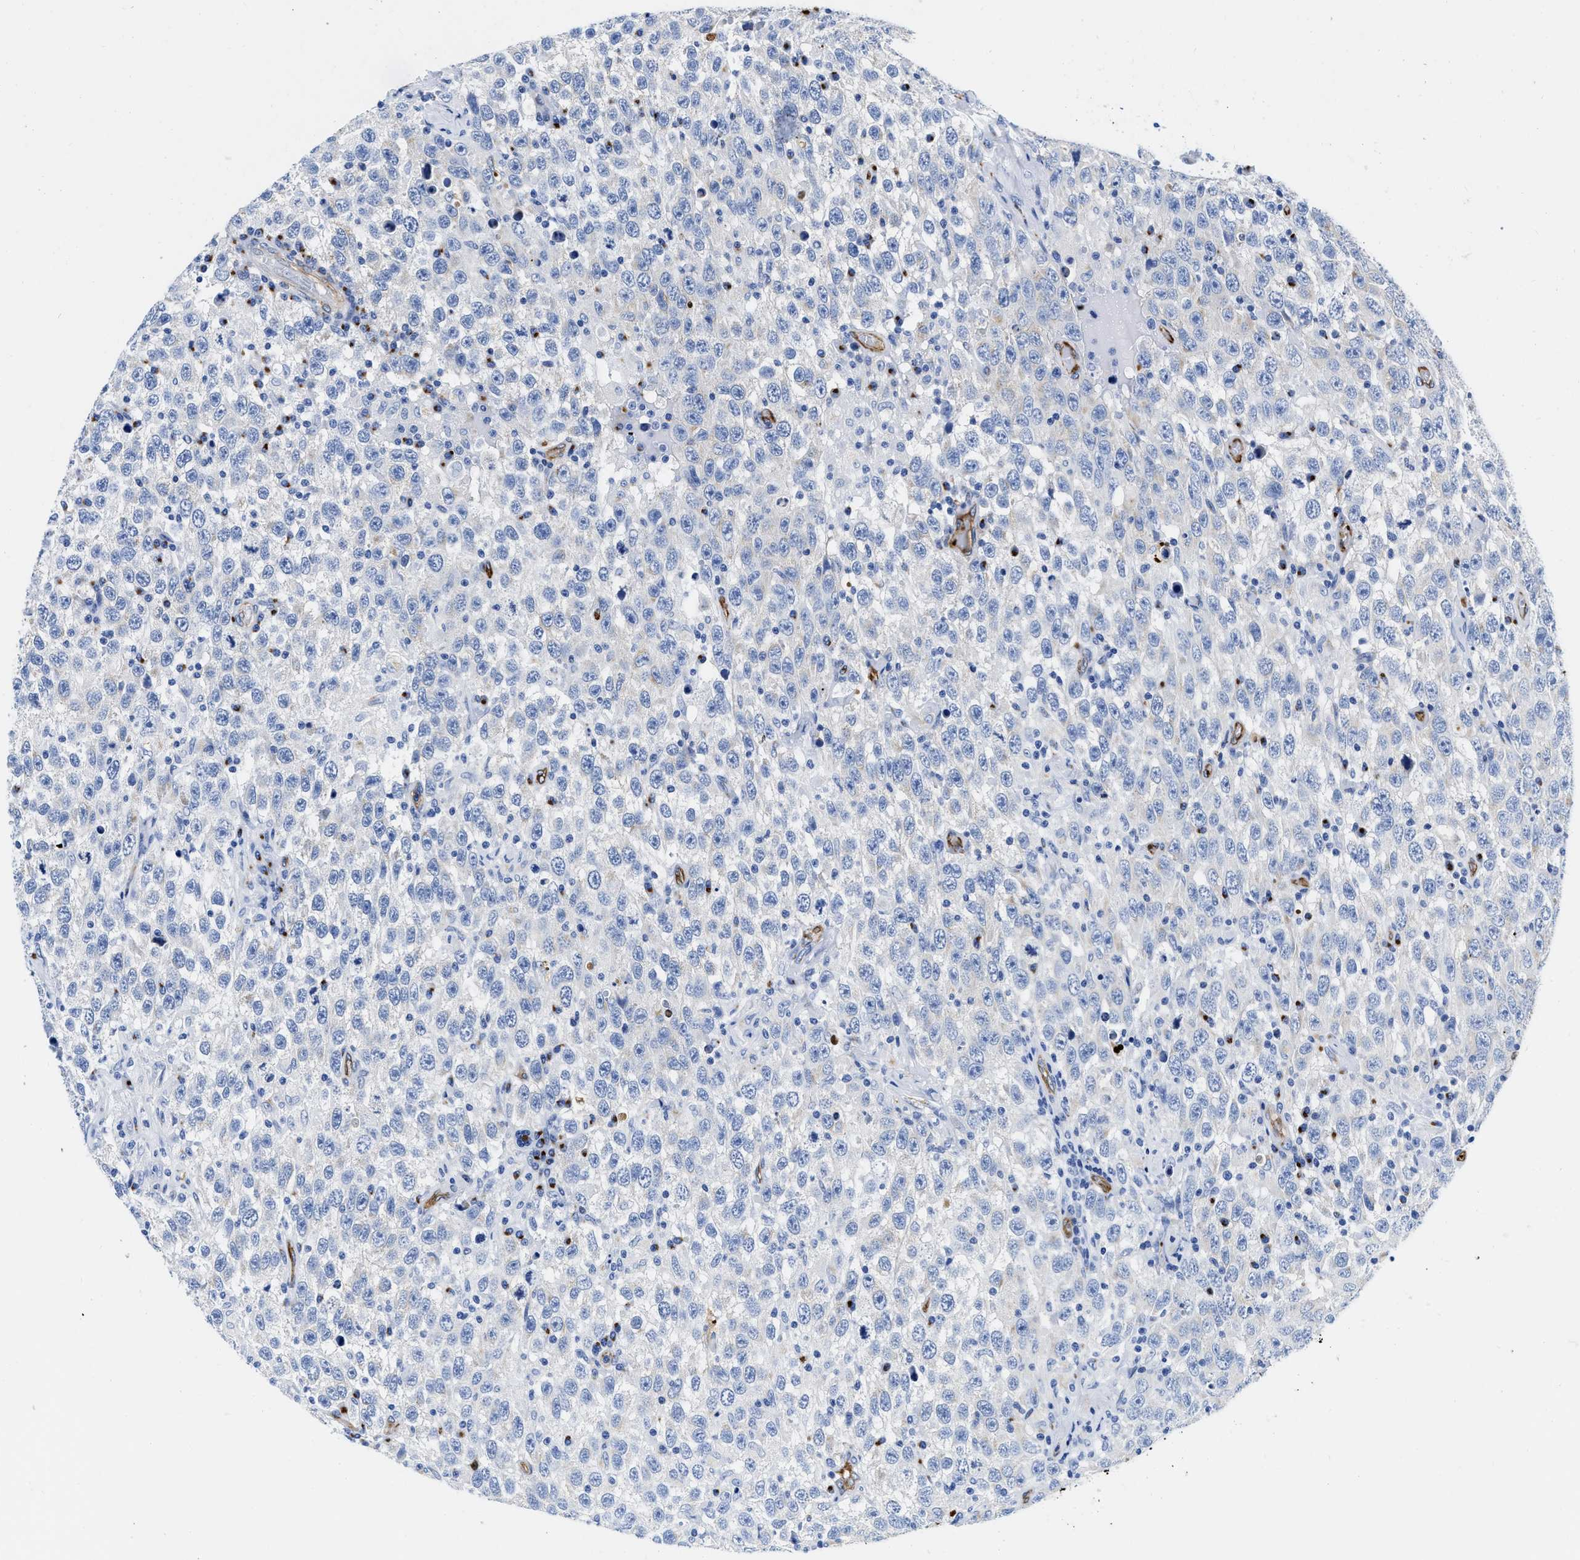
{"staining": {"intensity": "negative", "quantity": "none", "location": "none"}, "tissue": "testis cancer", "cell_type": "Tumor cells", "image_type": "cancer", "snomed": [{"axis": "morphology", "description": "Seminoma, NOS"}, {"axis": "topography", "description": "Testis"}], "caption": "A high-resolution photomicrograph shows immunohistochemistry staining of testis cancer (seminoma), which displays no significant expression in tumor cells.", "gene": "TVP23B", "patient": {"sex": "male", "age": 41}}